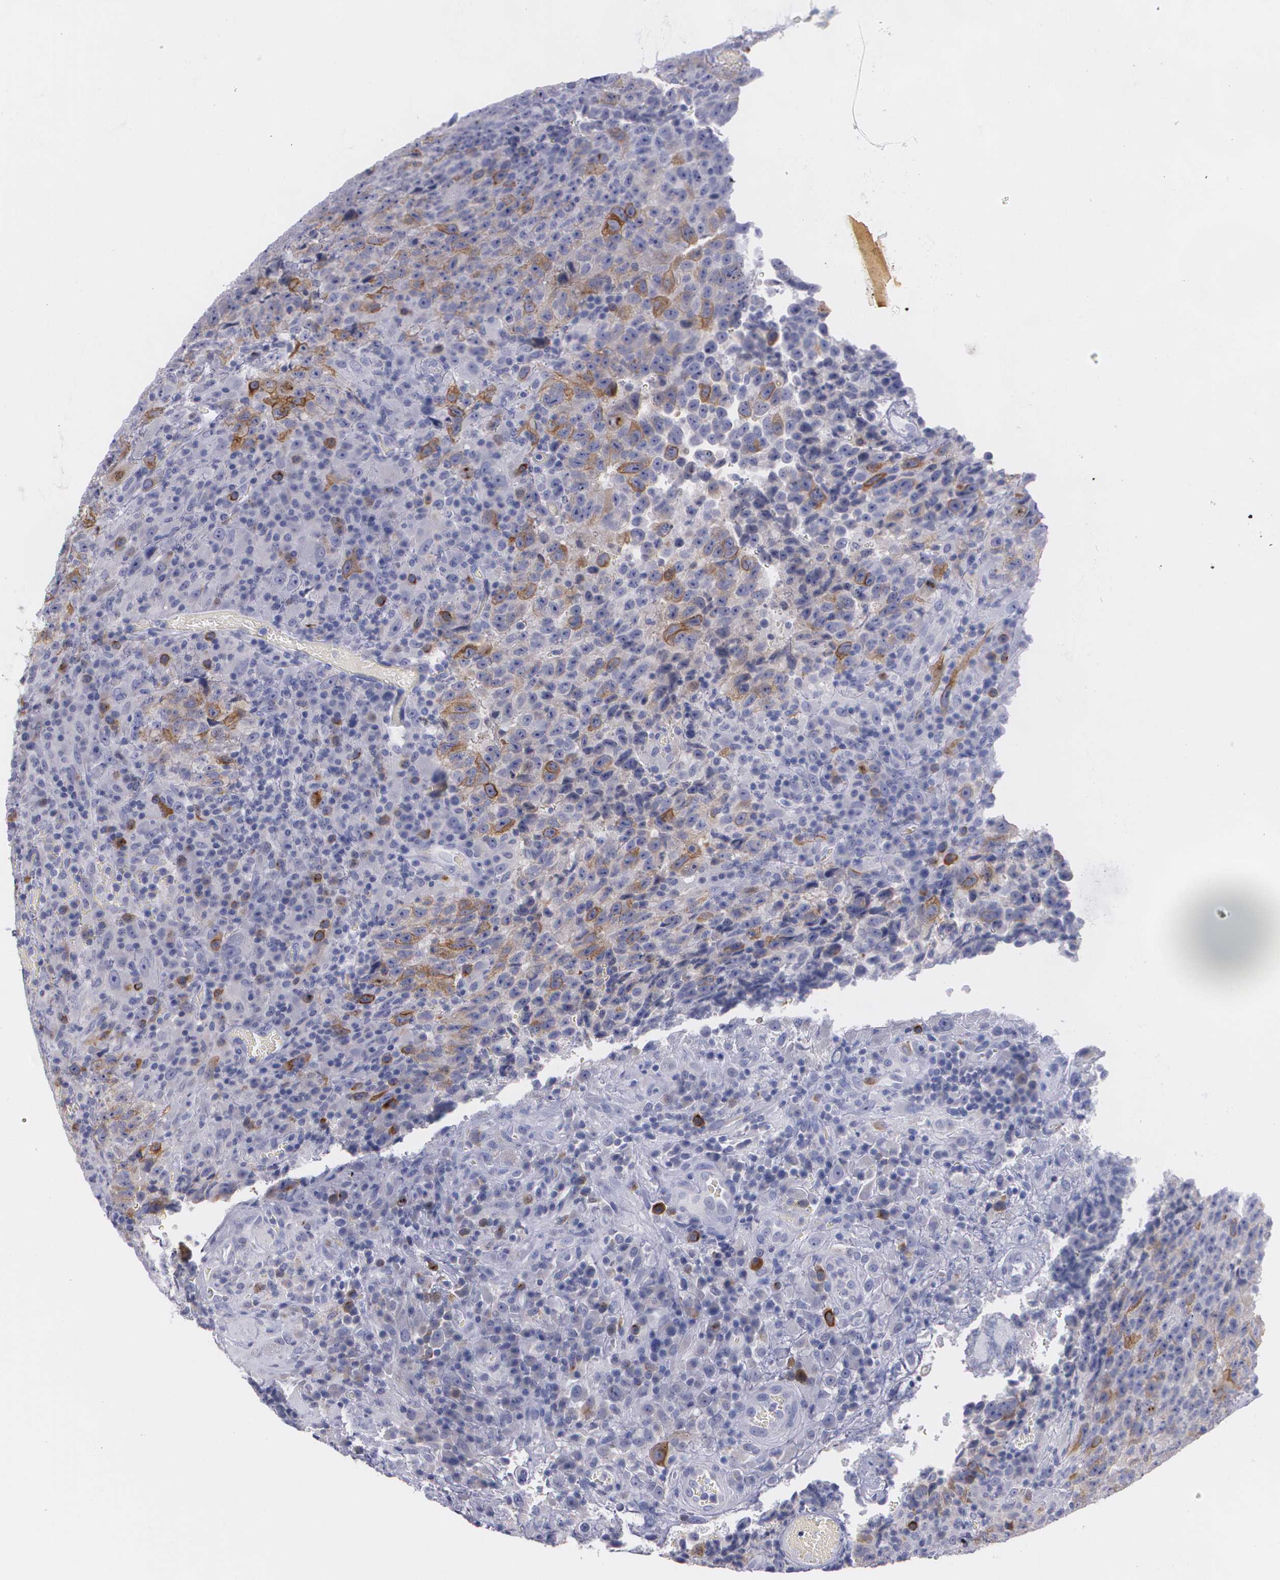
{"staining": {"intensity": "moderate", "quantity": "25%-75%", "location": "cytoplasmic/membranous"}, "tissue": "testis cancer", "cell_type": "Tumor cells", "image_type": "cancer", "snomed": [{"axis": "morphology", "description": "Necrosis, NOS"}, {"axis": "morphology", "description": "Carcinoma, Embryonal, NOS"}, {"axis": "topography", "description": "Testis"}], "caption": "Immunohistochemical staining of human testis cancer exhibits moderate cytoplasmic/membranous protein expression in about 25%-75% of tumor cells.", "gene": "HMMR", "patient": {"sex": "male", "age": 19}}